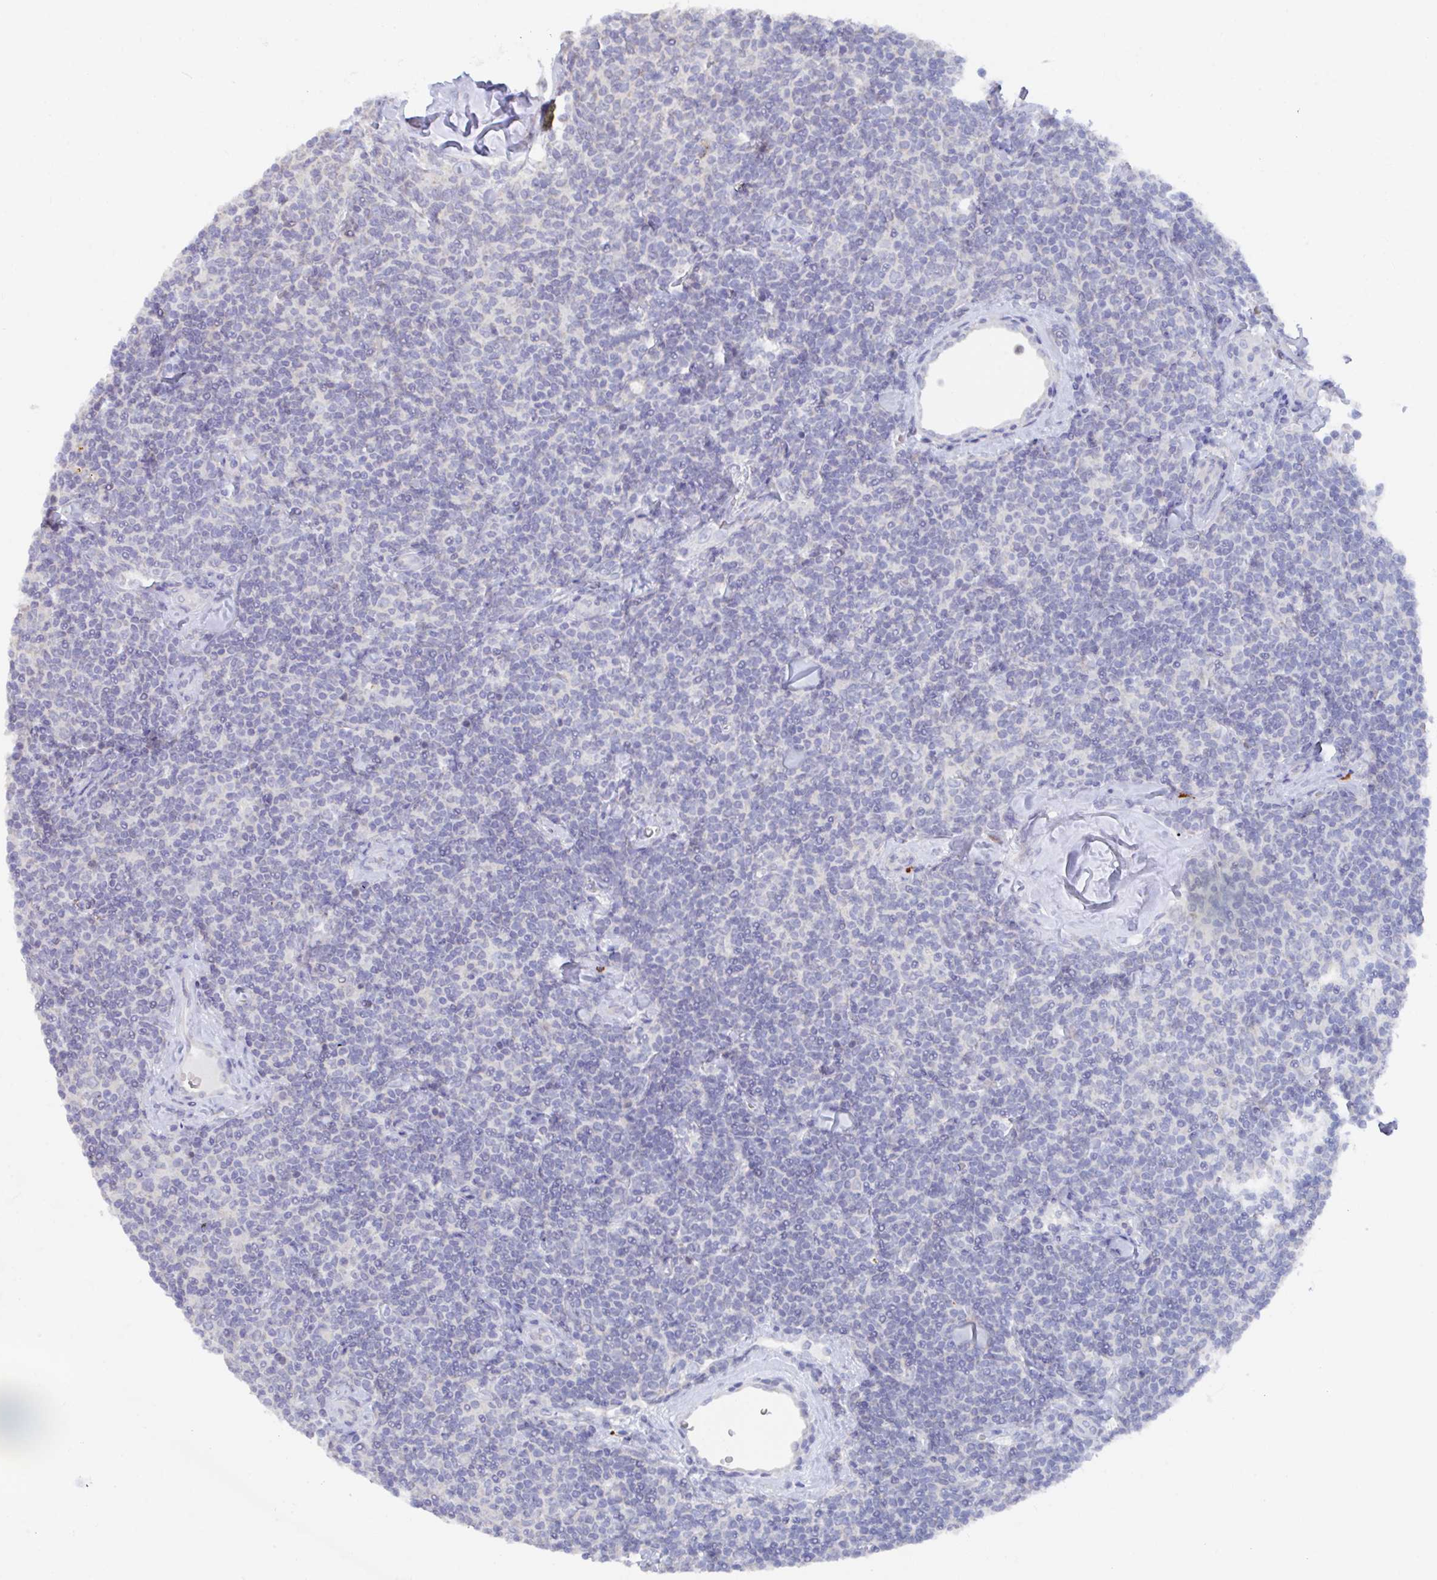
{"staining": {"intensity": "negative", "quantity": "none", "location": "none"}, "tissue": "lymphoma", "cell_type": "Tumor cells", "image_type": "cancer", "snomed": [{"axis": "morphology", "description": "Malignant lymphoma, non-Hodgkin's type, Low grade"}, {"axis": "topography", "description": "Lymph node"}], "caption": "An IHC micrograph of low-grade malignant lymphoma, non-Hodgkin's type is shown. There is no staining in tumor cells of low-grade malignant lymphoma, non-Hodgkin's type.", "gene": "KCNK5", "patient": {"sex": "female", "age": 56}}